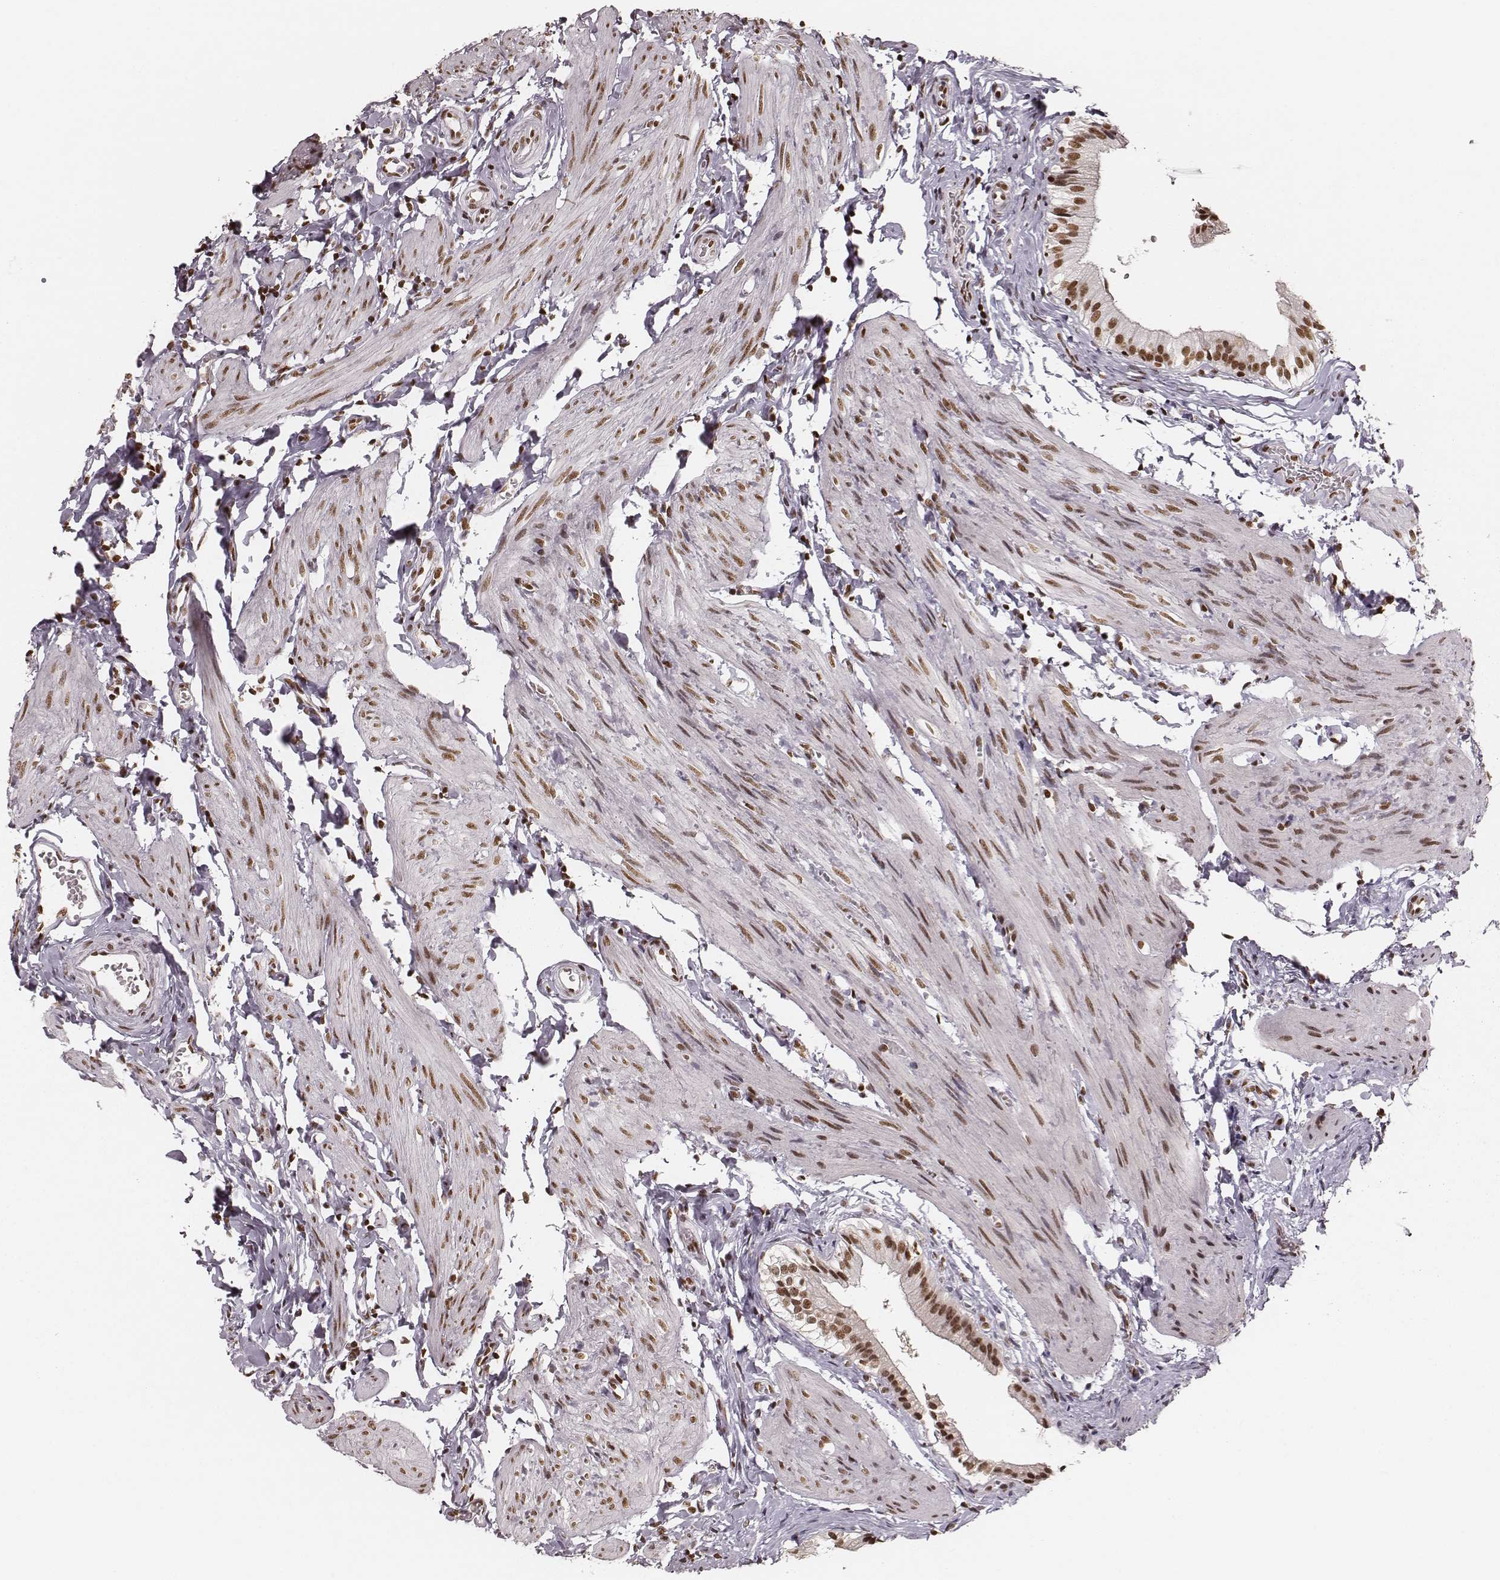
{"staining": {"intensity": "strong", "quantity": ">75%", "location": "nuclear"}, "tissue": "gallbladder", "cell_type": "Glandular cells", "image_type": "normal", "snomed": [{"axis": "morphology", "description": "Normal tissue, NOS"}, {"axis": "topography", "description": "Gallbladder"}], "caption": "Strong nuclear staining for a protein is identified in approximately >75% of glandular cells of benign gallbladder using immunohistochemistry.", "gene": "PARP1", "patient": {"sex": "female", "age": 47}}